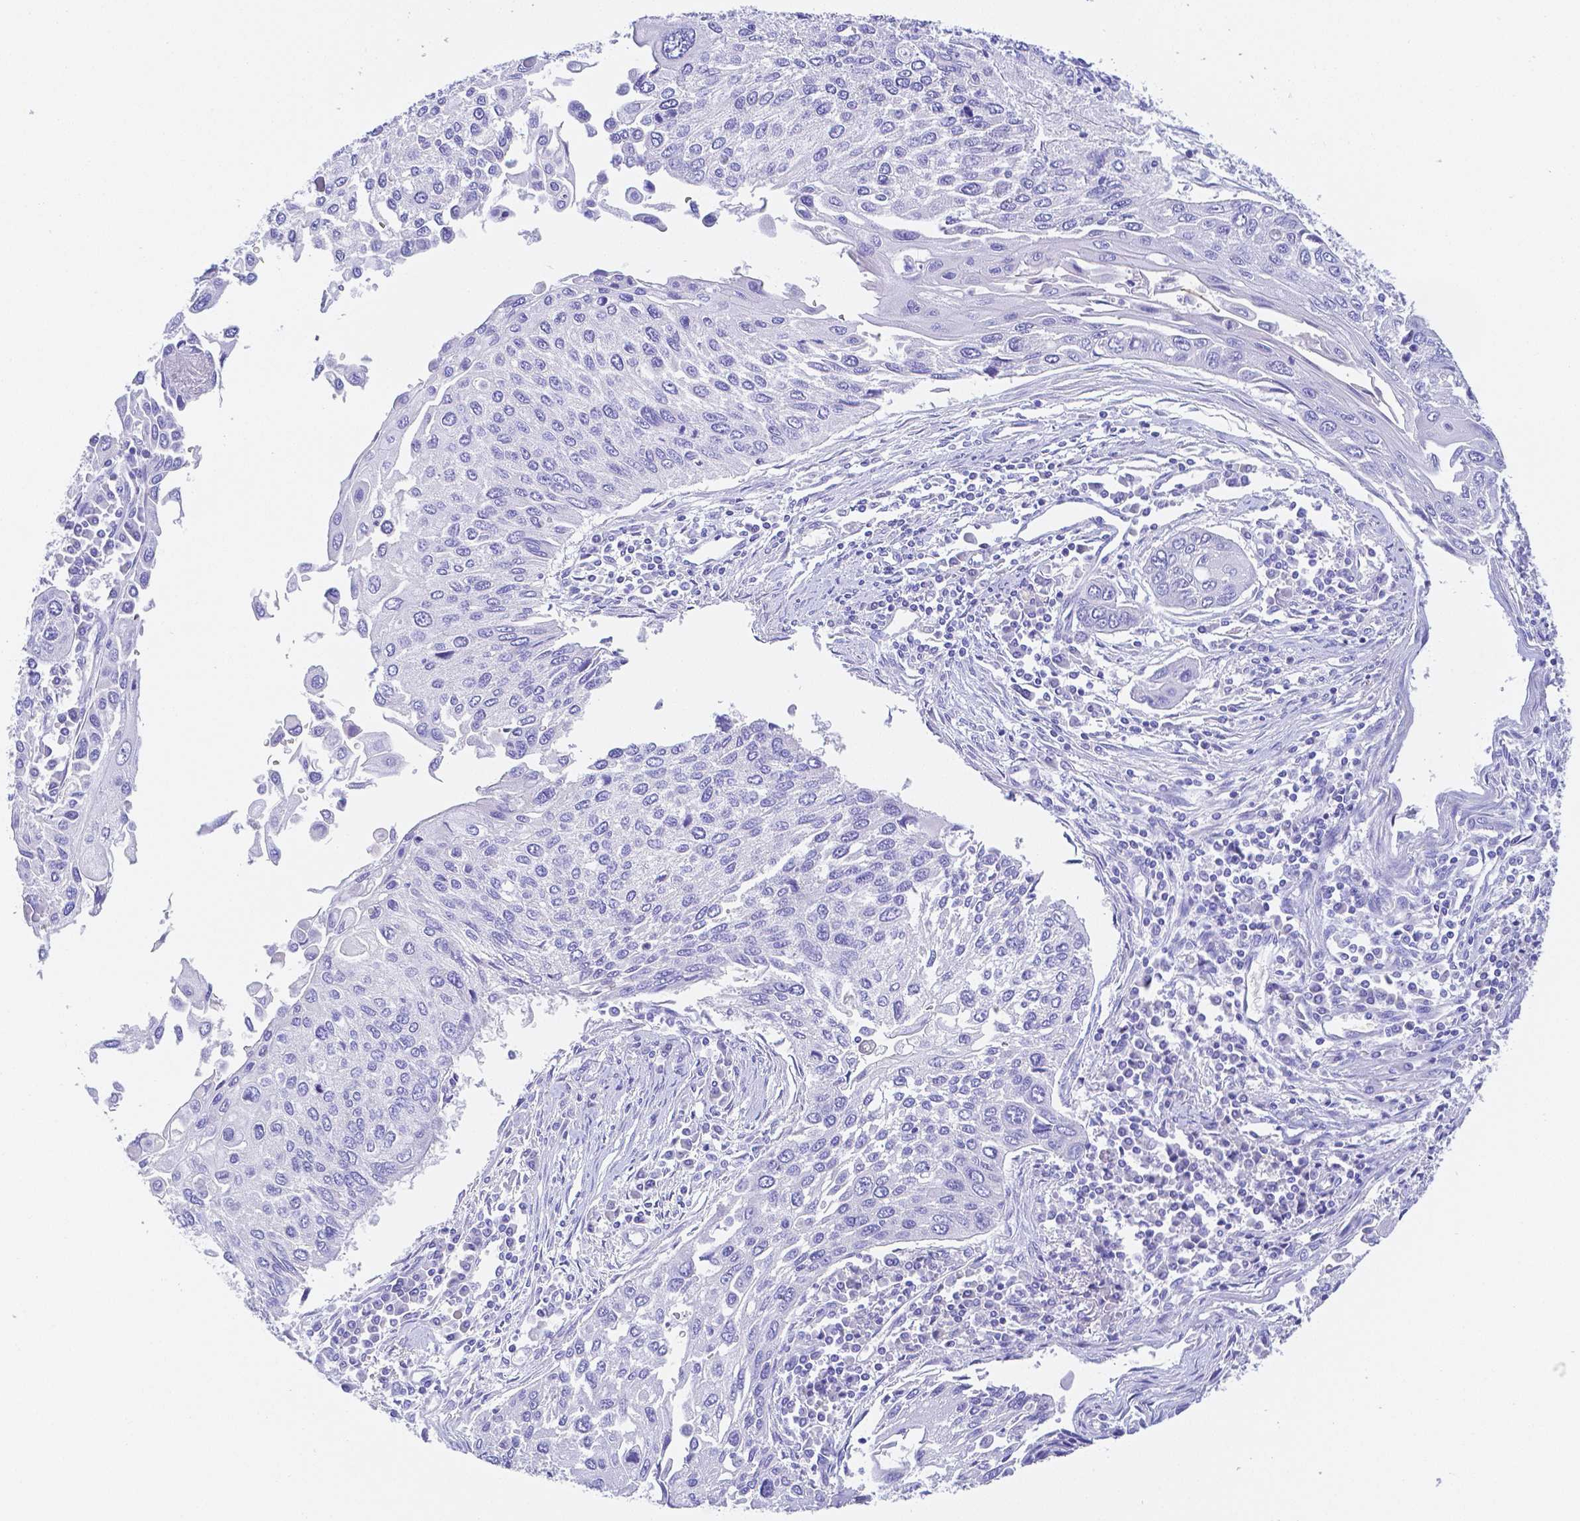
{"staining": {"intensity": "negative", "quantity": "none", "location": "none"}, "tissue": "lung cancer", "cell_type": "Tumor cells", "image_type": "cancer", "snomed": [{"axis": "morphology", "description": "Squamous cell carcinoma, NOS"}, {"axis": "morphology", "description": "Squamous cell carcinoma, metastatic, NOS"}, {"axis": "topography", "description": "Lung"}], "caption": "An image of human lung cancer is negative for staining in tumor cells.", "gene": "ZG16B", "patient": {"sex": "male", "age": 63}}